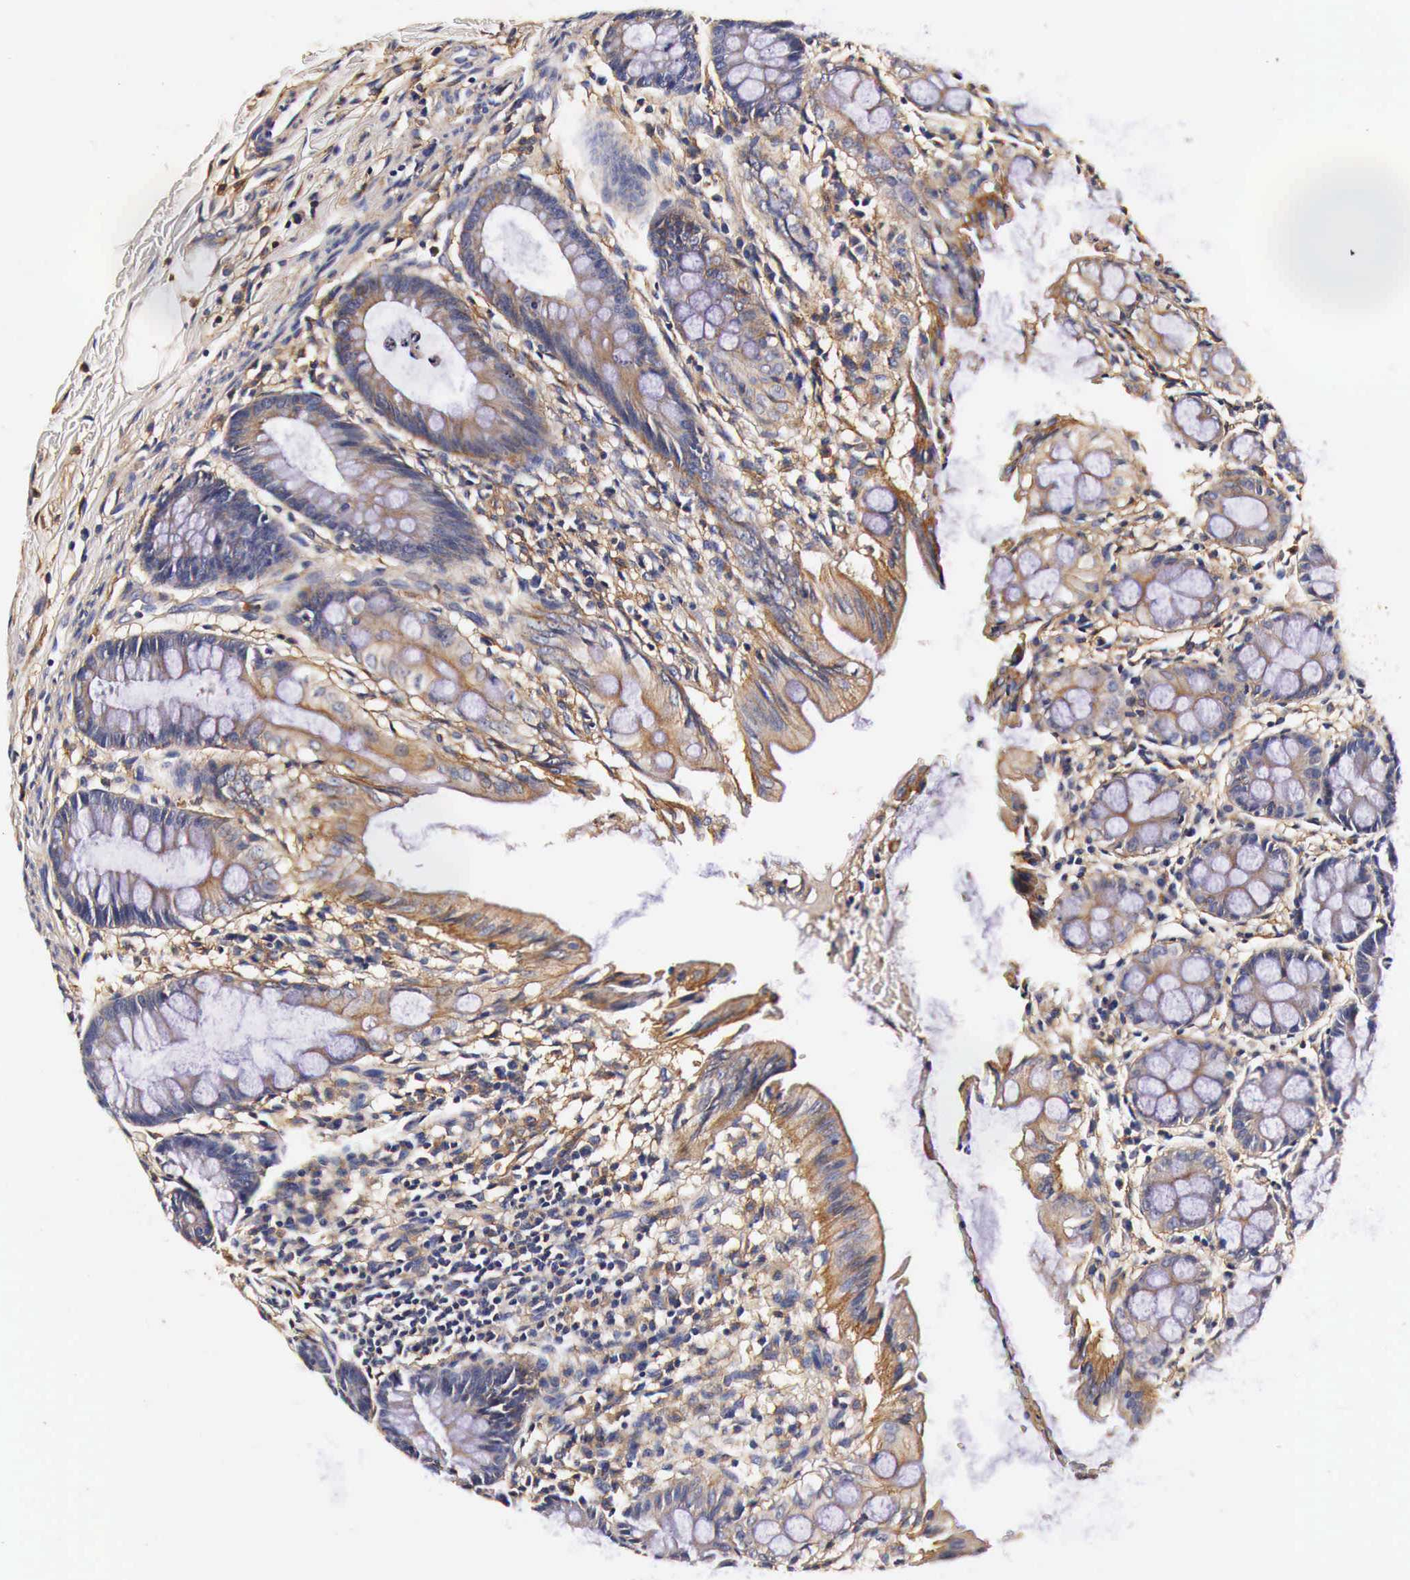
{"staining": {"intensity": "weak", "quantity": "25%-75%", "location": "cytoplasmic/membranous"}, "tissue": "colon", "cell_type": "Endothelial cells", "image_type": "normal", "snomed": [{"axis": "morphology", "description": "Normal tissue, NOS"}, {"axis": "topography", "description": "Colon"}], "caption": "Benign colon exhibits weak cytoplasmic/membranous positivity in approximately 25%-75% of endothelial cells, visualized by immunohistochemistry.", "gene": "RP2", "patient": {"sex": "male", "age": 54}}